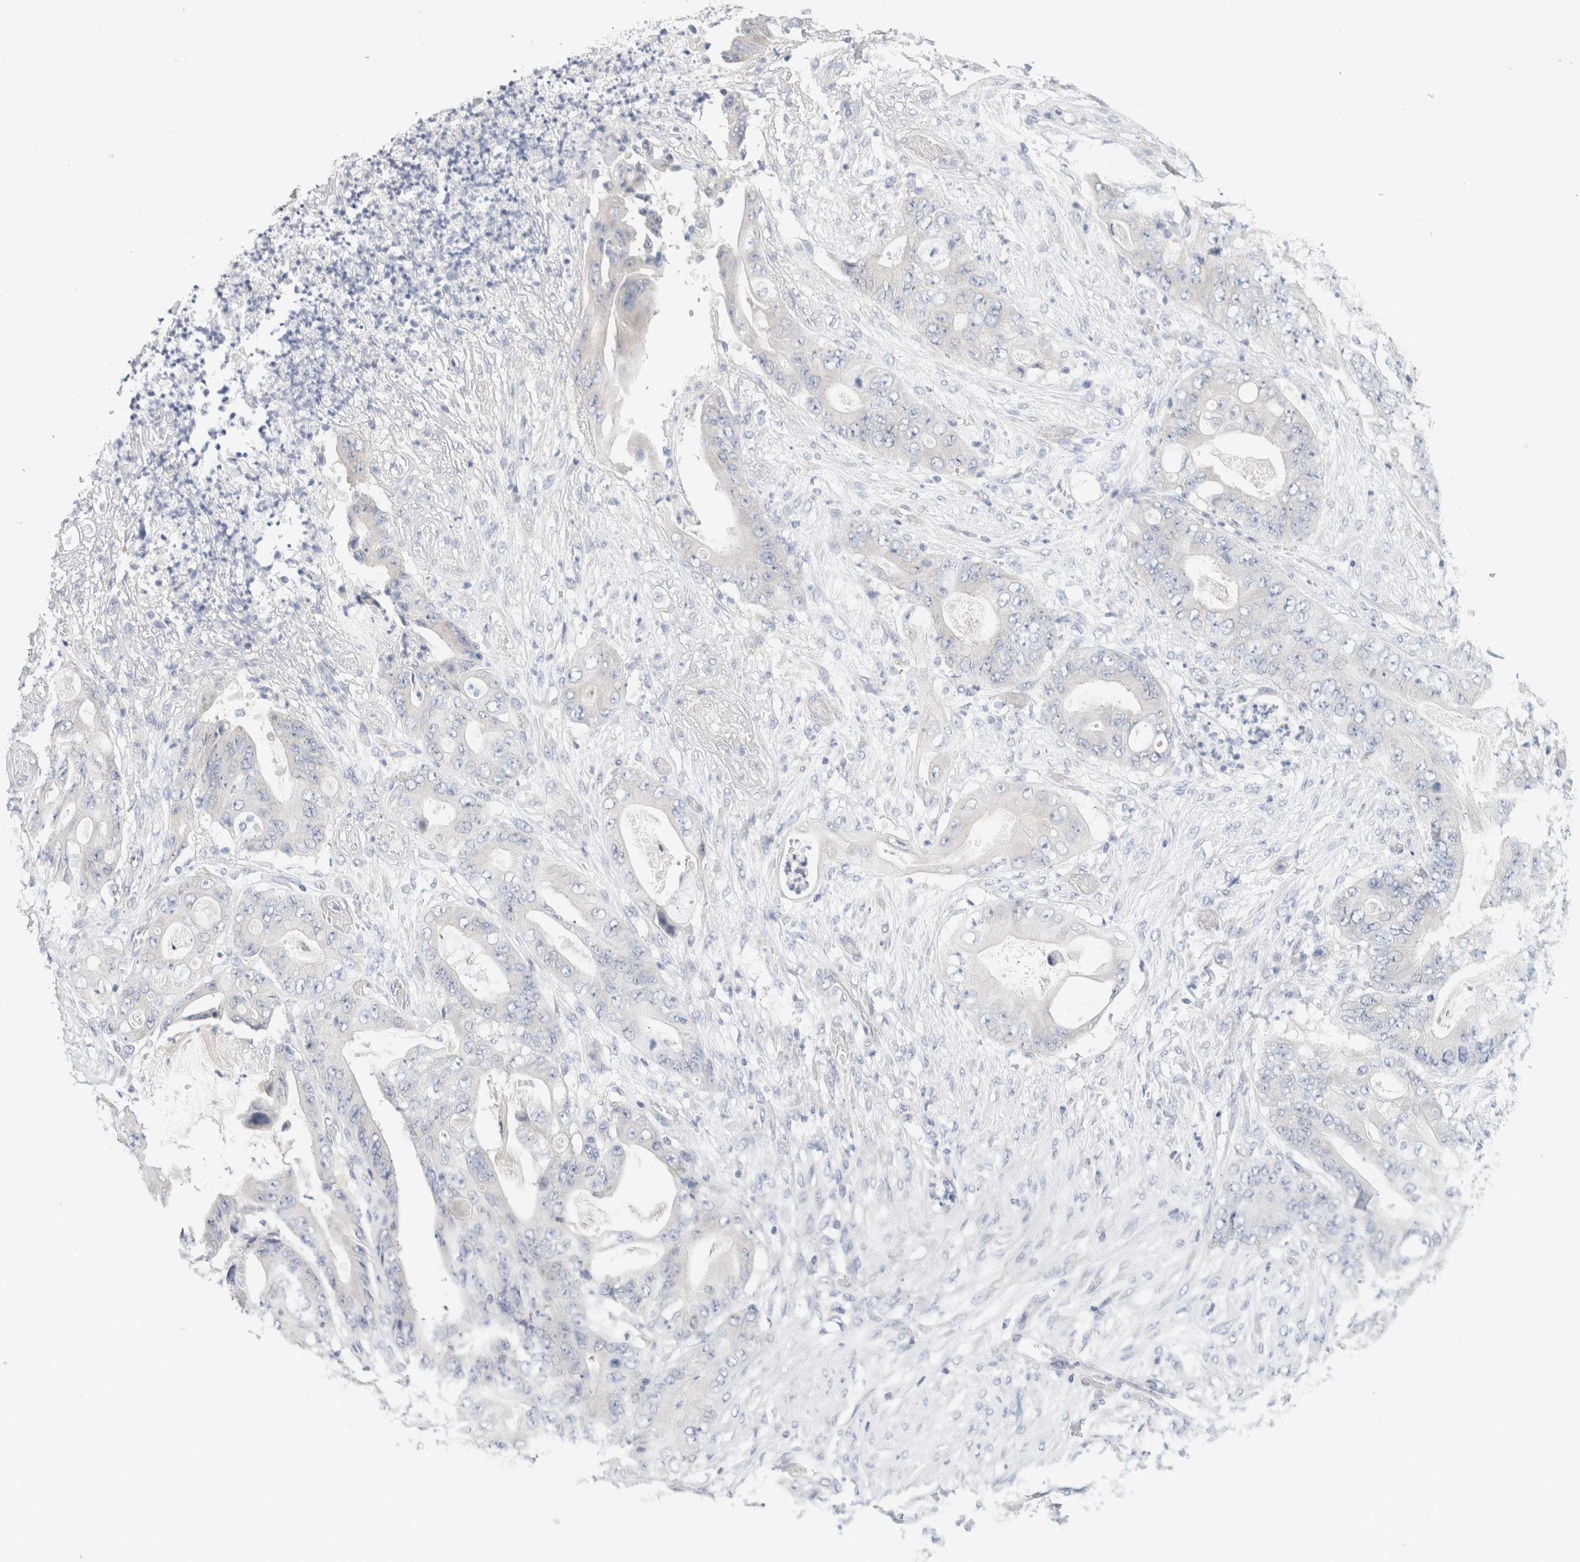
{"staining": {"intensity": "negative", "quantity": "none", "location": "none"}, "tissue": "stomach cancer", "cell_type": "Tumor cells", "image_type": "cancer", "snomed": [{"axis": "morphology", "description": "Adenocarcinoma, NOS"}, {"axis": "topography", "description": "Stomach"}], "caption": "Histopathology image shows no protein expression in tumor cells of stomach adenocarcinoma tissue. Nuclei are stained in blue.", "gene": "NEFM", "patient": {"sex": "female", "age": 73}}